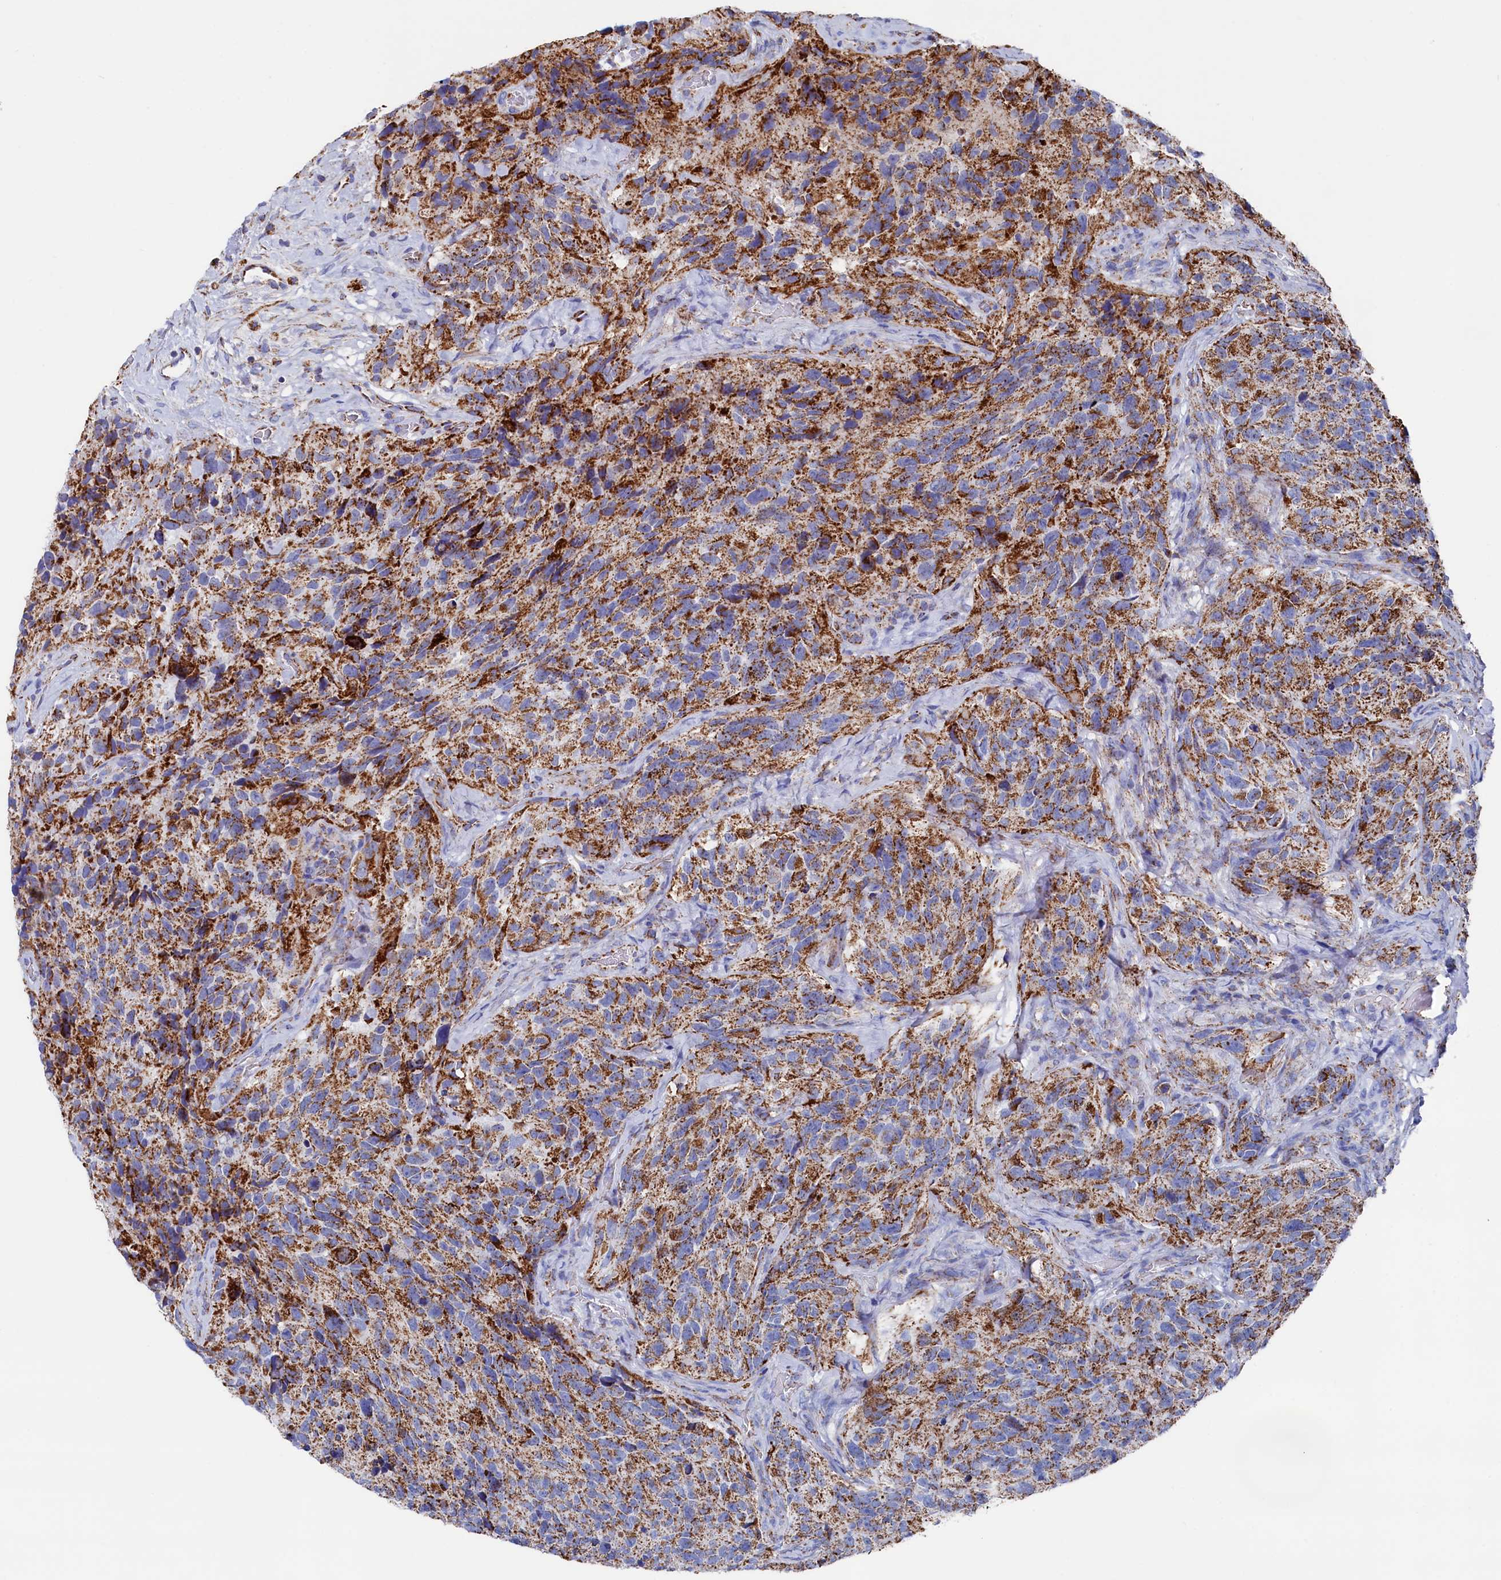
{"staining": {"intensity": "moderate", "quantity": ">75%", "location": "cytoplasmic/membranous"}, "tissue": "glioma", "cell_type": "Tumor cells", "image_type": "cancer", "snomed": [{"axis": "morphology", "description": "Glioma, malignant, High grade"}, {"axis": "topography", "description": "Brain"}], "caption": "Approximately >75% of tumor cells in malignant glioma (high-grade) display moderate cytoplasmic/membranous protein staining as visualized by brown immunohistochemical staining.", "gene": "MMAB", "patient": {"sex": "male", "age": 69}}